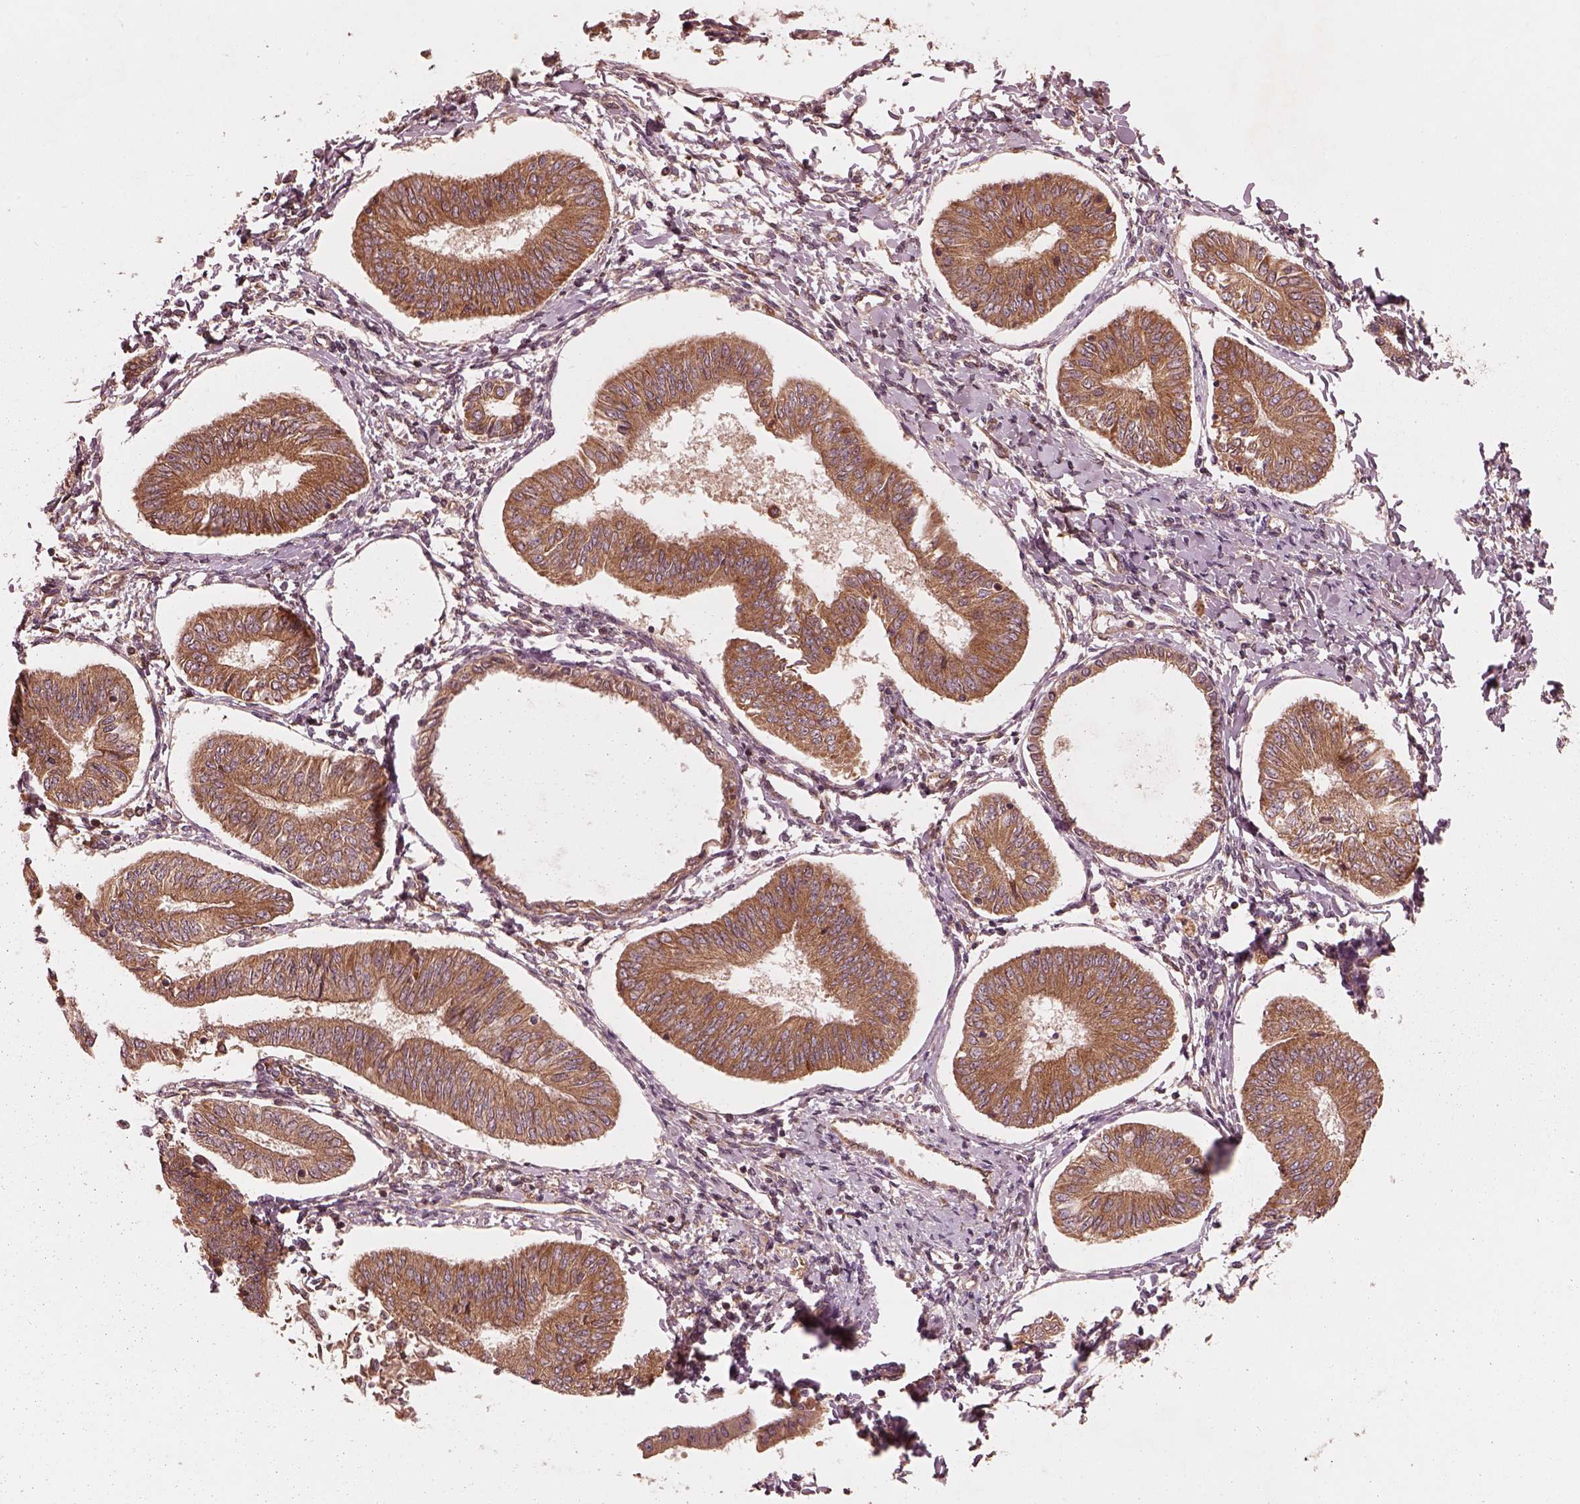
{"staining": {"intensity": "moderate", "quantity": ">75%", "location": "cytoplasmic/membranous"}, "tissue": "endometrial cancer", "cell_type": "Tumor cells", "image_type": "cancer", "snomed": [{"axis": "morphology", "description": "Adenocarcinoma, NOS"}, {"axis": "topography", "description": "Endometrium"}], "caption": "Endometrial cancer tissue displays moderate cytoplasmic/membranous positivity in about >75% of tumor cells (Stains: DAB (3,3'-diaminobenzidine) in brown, nuclei in blue, Microscopy: brightfield microscopy at high magnification).", "gene": "PIK3R2", "patient": {"sex": "female", "age": 58}}